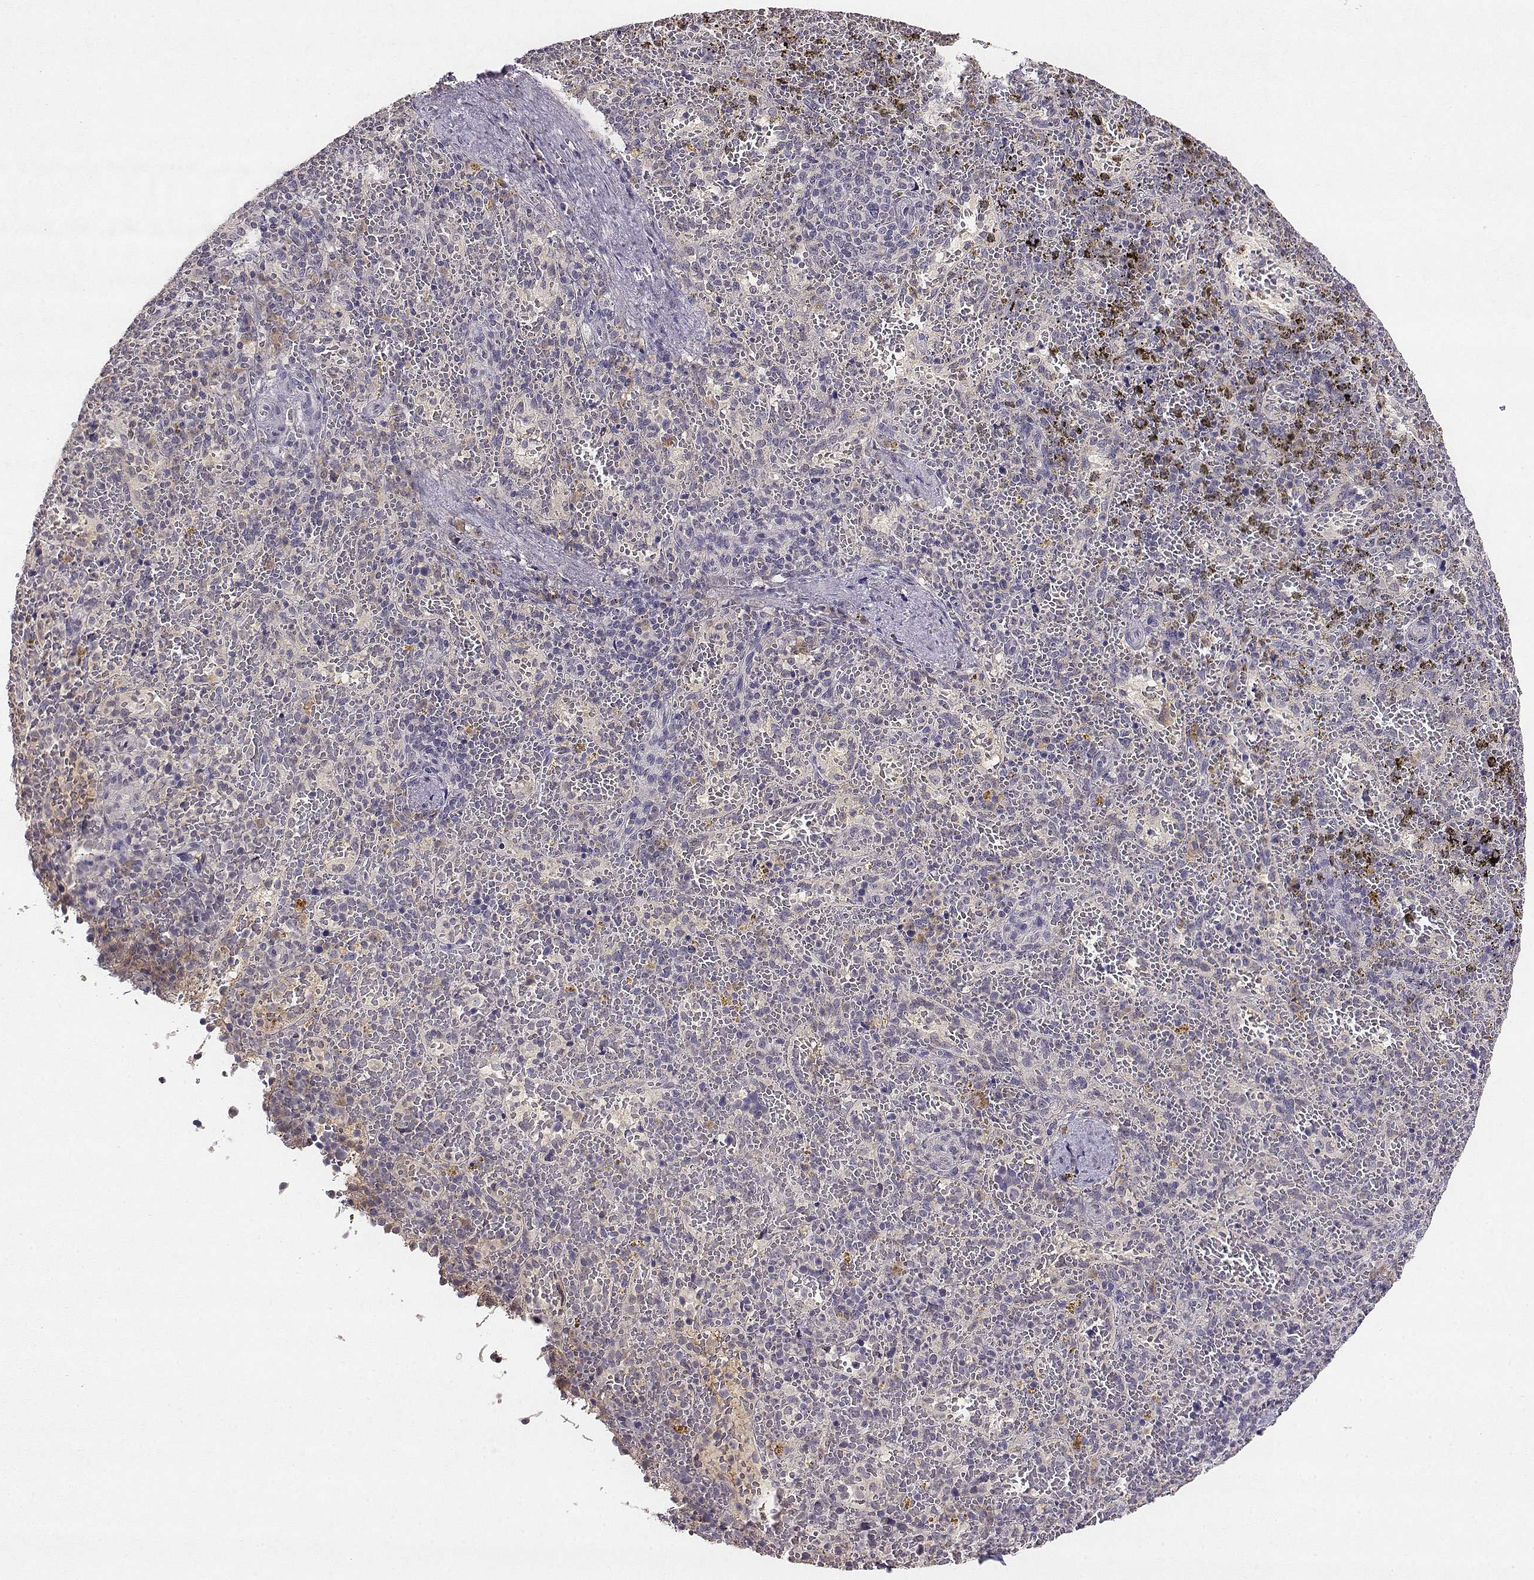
{"staining": {"intensity": "negative", "quantity": "none", "location": "none"}, "tissue": "spleen", "cell_type": "Cells in red pulp", "image_type": "normal", "snomed": [{"axis": "morphology", "description": "Normal tissue, NOS"}, {"axis": "topography", "description": "Spleen"}], "caption": "Immunohistochemical staining of unremarkable spleen demonstrates no significant staining in cells in red pulp.", "gene": "TACR1", "patient": {"sex": "female", "age": 50}}